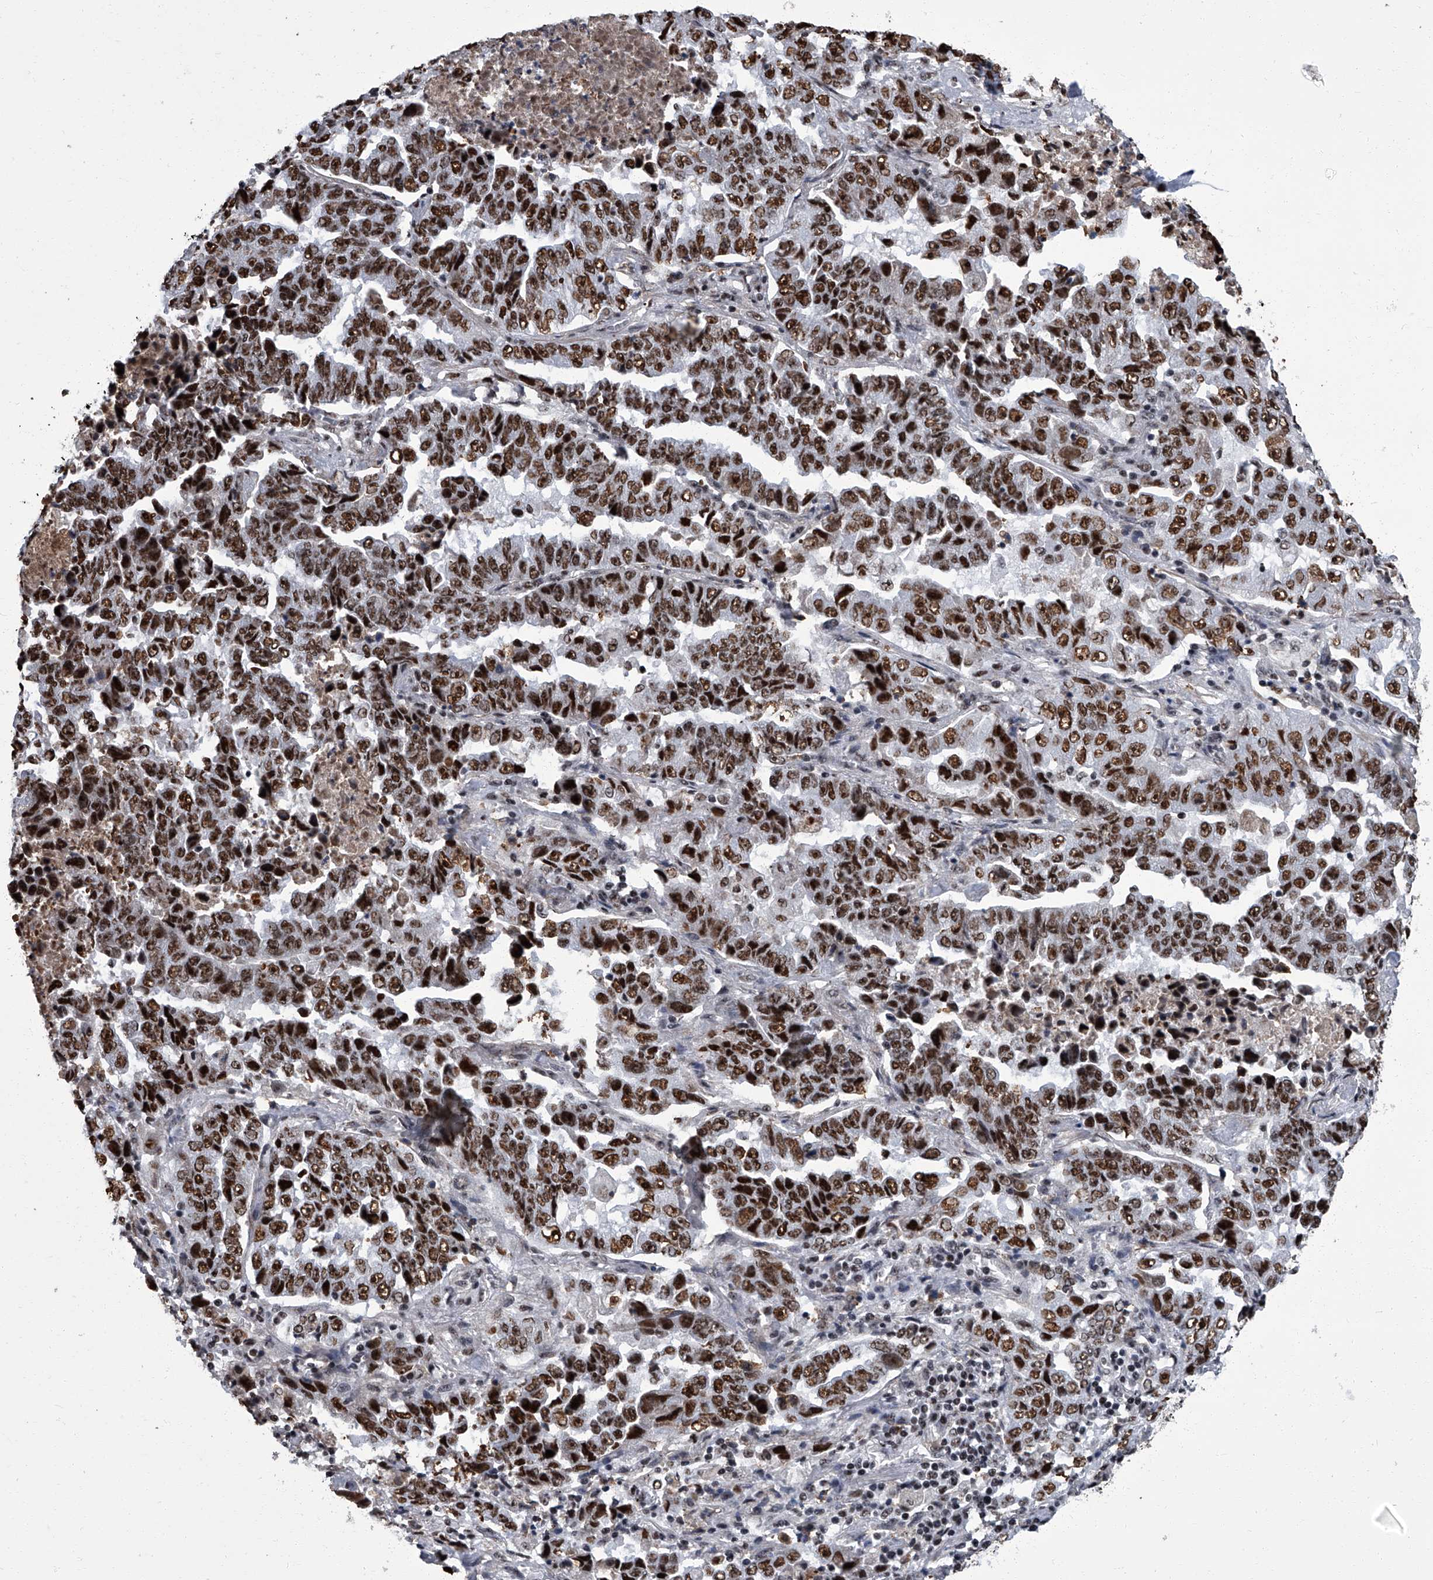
{"staining": {"intensity": "strong", "quantity": "25%-75%", "location": "nuclear"}, "tissue": "lung cancer", "cell_type": "Tumor cells", "image_type": "cancer", "snomed": [{"axis": "morphology", "description": "Adenocarcinoma, NOS"}, {"axis": "topography", "description": "Lung"}], "caption": "High-magnification brightfield microscopy of adenocarcinoma (lung) stained with DAB (brown) and counterstained with hematoxylin (blue). tumor cells exhibit strong nuclear staining is seen in about25%-75% of cells. The protein of interest is stained brown, and the nuclei are stained in blue (DAB (3,3'-diaminobenzidine) IHC with brightfield microscopy, high magnification).", "gene": "ZNF518B", "patient": {"sex": "female", "age": 51}}